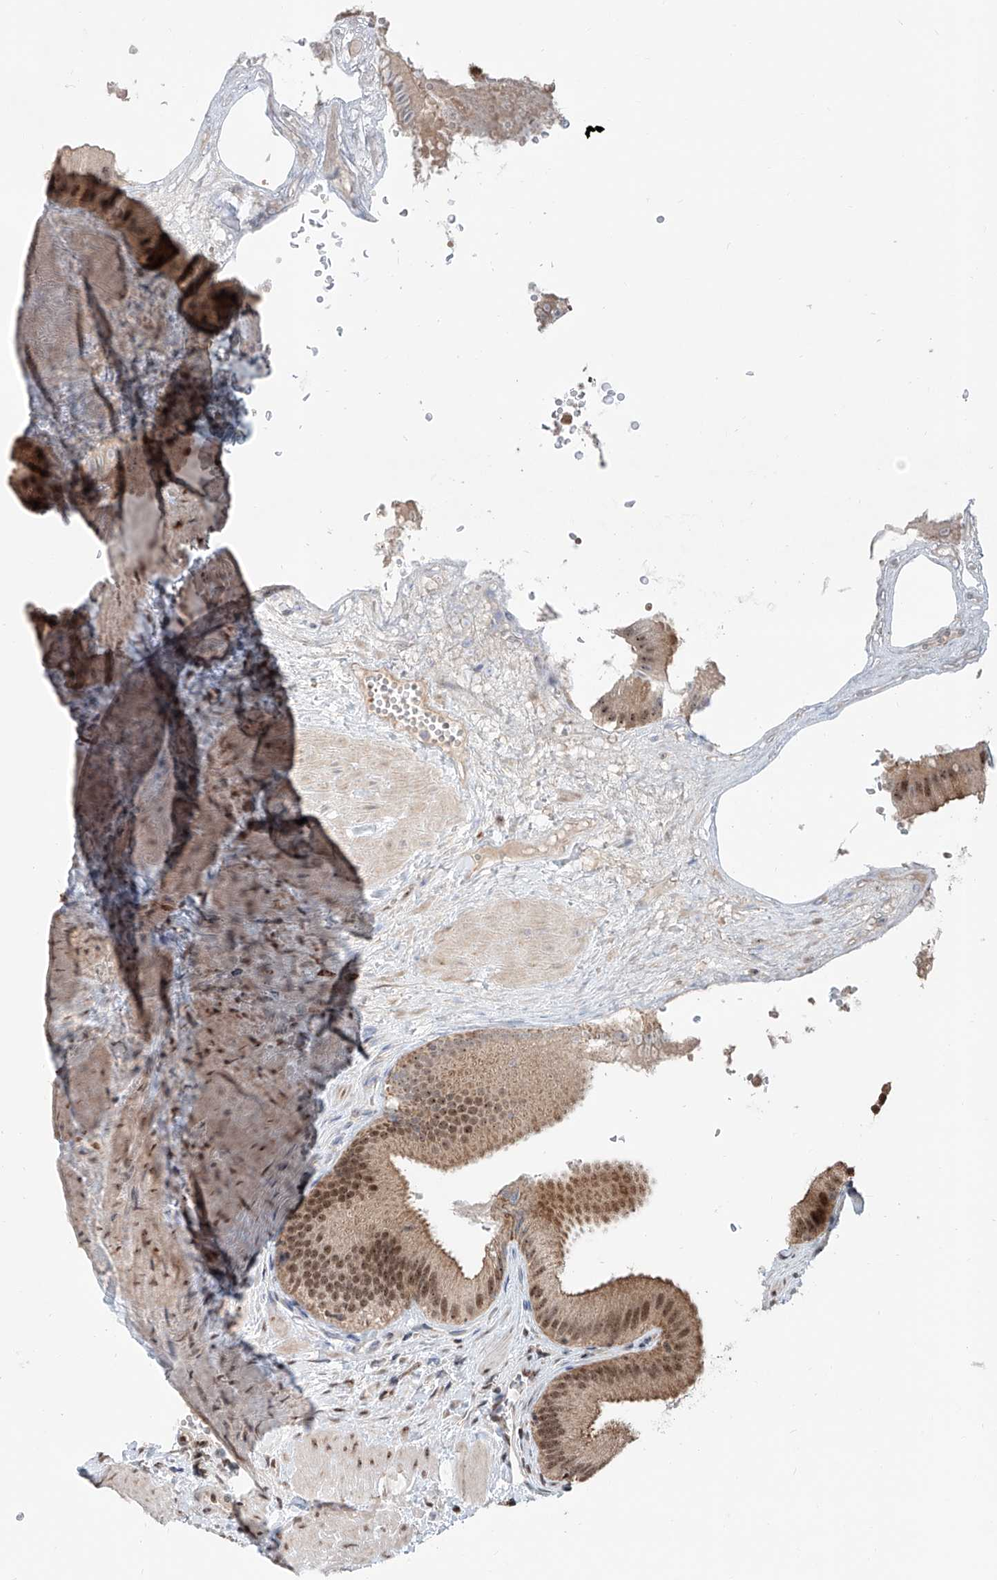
{"staining": {"intensity": "moderate", "quantity": ">75%", "location": "cytoplasmic/membranous,nuclear"}, "tissue": "gallbladder", "cell_type": "Glandular cells", "image_type": "normal", "snomed": [{"axis": "morphology", "description": "Normal tissue, NOS"}, {"axis": "topography", "description": "Gallbladder"}], "caption": "Moderate cytoplasmic/membranous,nuclear positivity is identified in about >75% of glandular cells in unremarkable gallbladder.", "gene": "SDE2", "patient": {"sex": "male", "age": 55}}